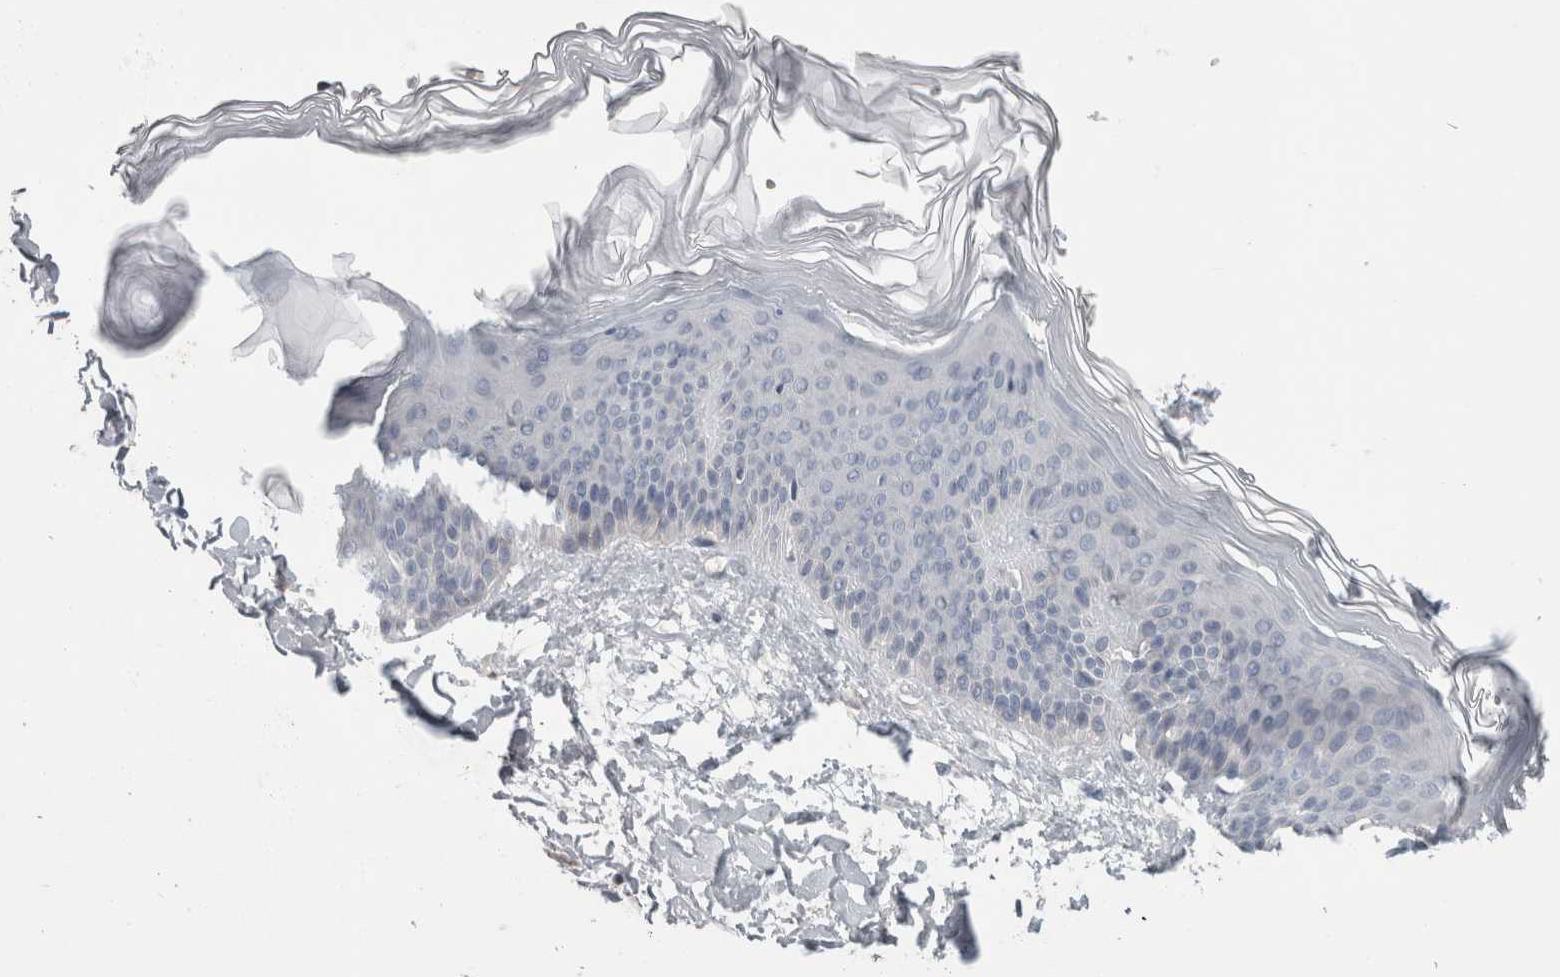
{"staining": {"intensity": "negative", "quantity": "none", "location": "none"}, "tissue": "skin", "cell_type": "Fibroblasts", "image_type": "normal", "snomed": [{"axis": "morphology", "description": "Normal tissue, NOS"}, {"axis": "morphology", "description": "Malignant melanoma, Metastatic site"}, {"axis": "topography", "description": "Skin"}], "caption": "This is an IHC histopathology image of normal skin. There is no expression in fibroblasts.", "gene": "ADAM2", "patient": {"sex": "male", "age": 41}}